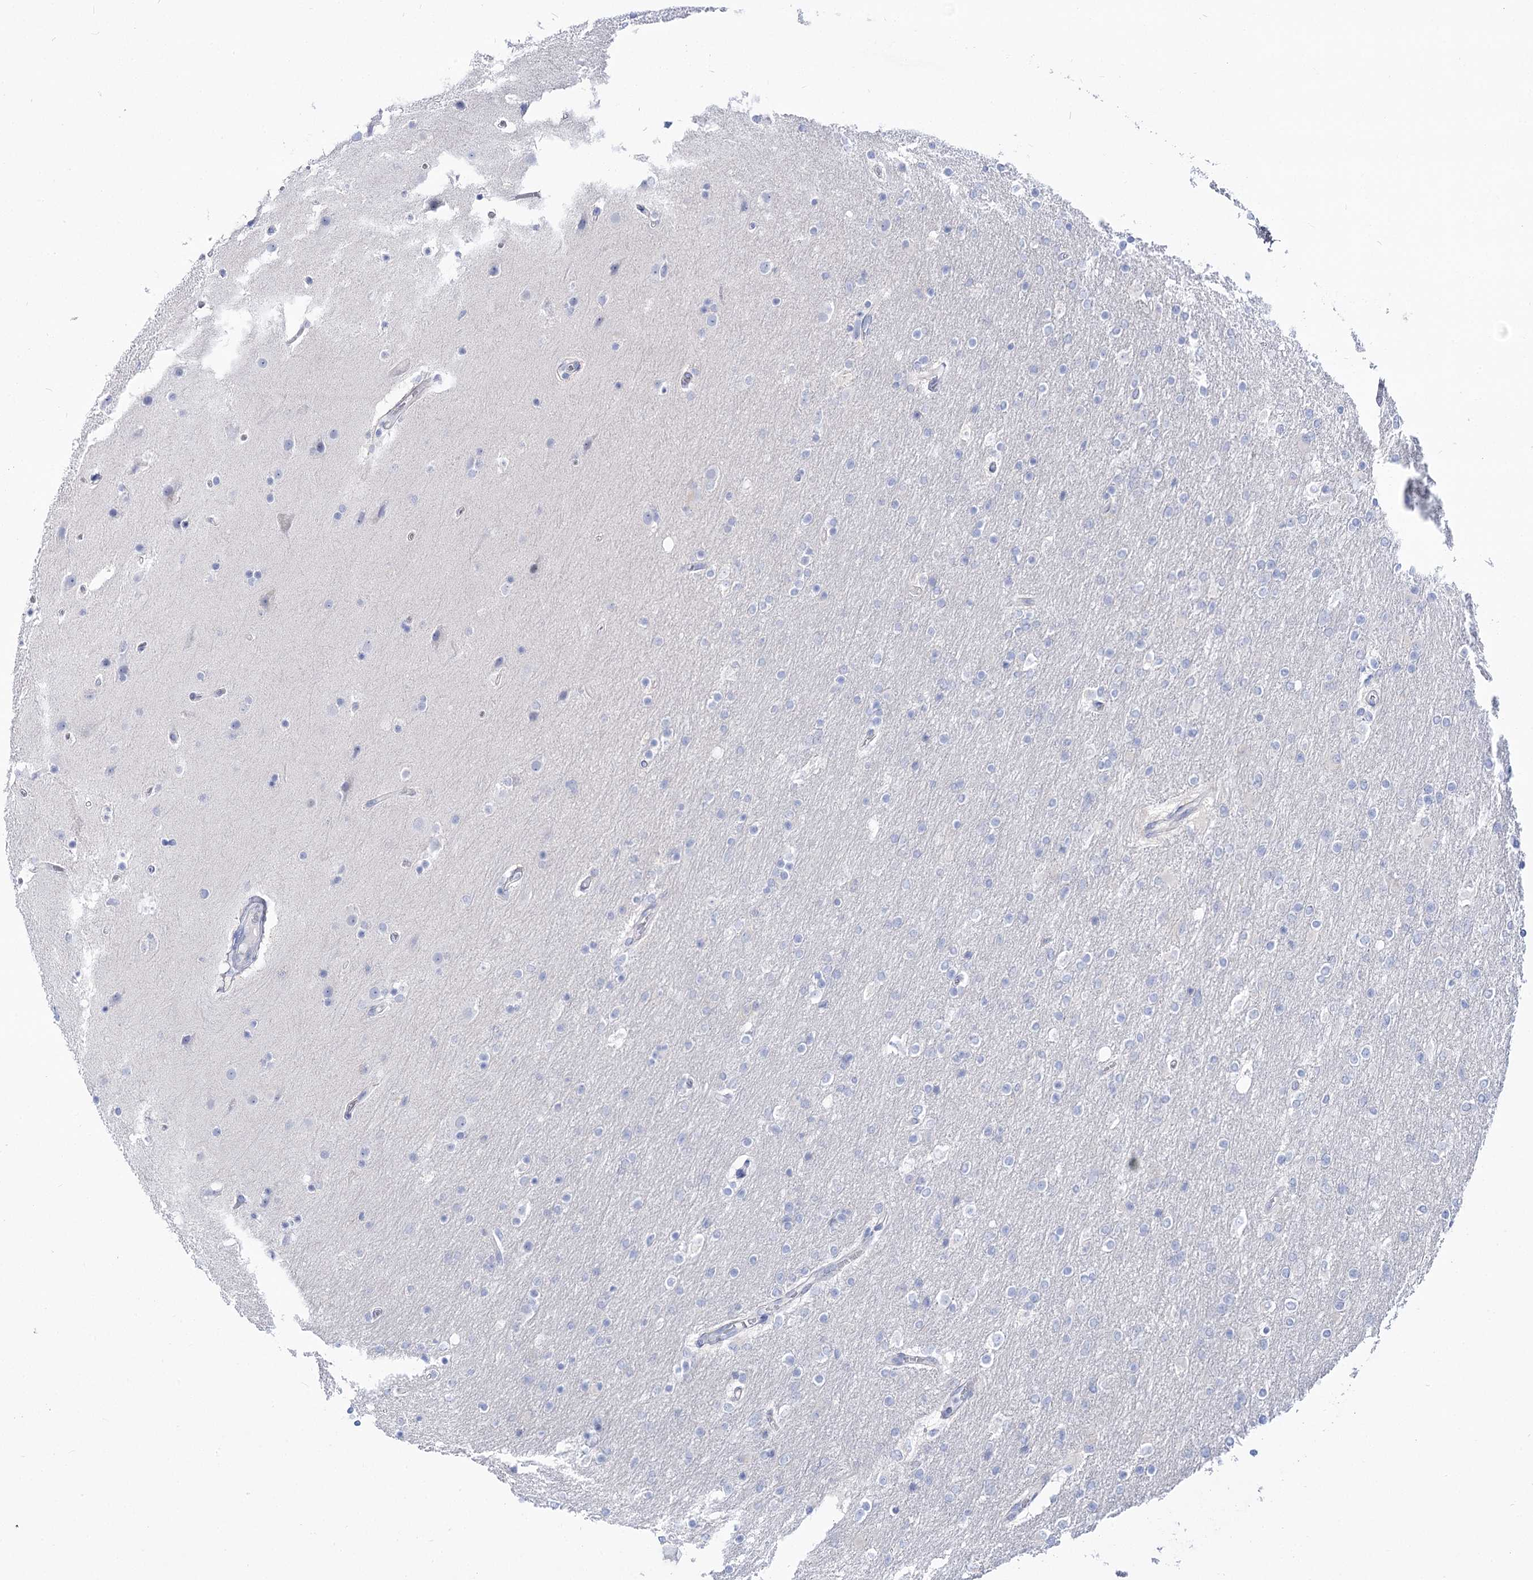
{"staining": {"intensity": "negative", "quantity": "none", "location": "none"}, "tissue": "glioma", "cell_type": "Tumor cells", "image_type": "cancer", "snomed": [{"axis": "morphology", "description": "Glioma, malignant, High grade"}, {"axis": "topography", "description": "Cerebral cortex"}], "caption": "The image reveals no significant expression in tumor cells of malignant glioma (high-grade).", "gene": "SUOX", "patient": {"sex": "female", "age": 36}}